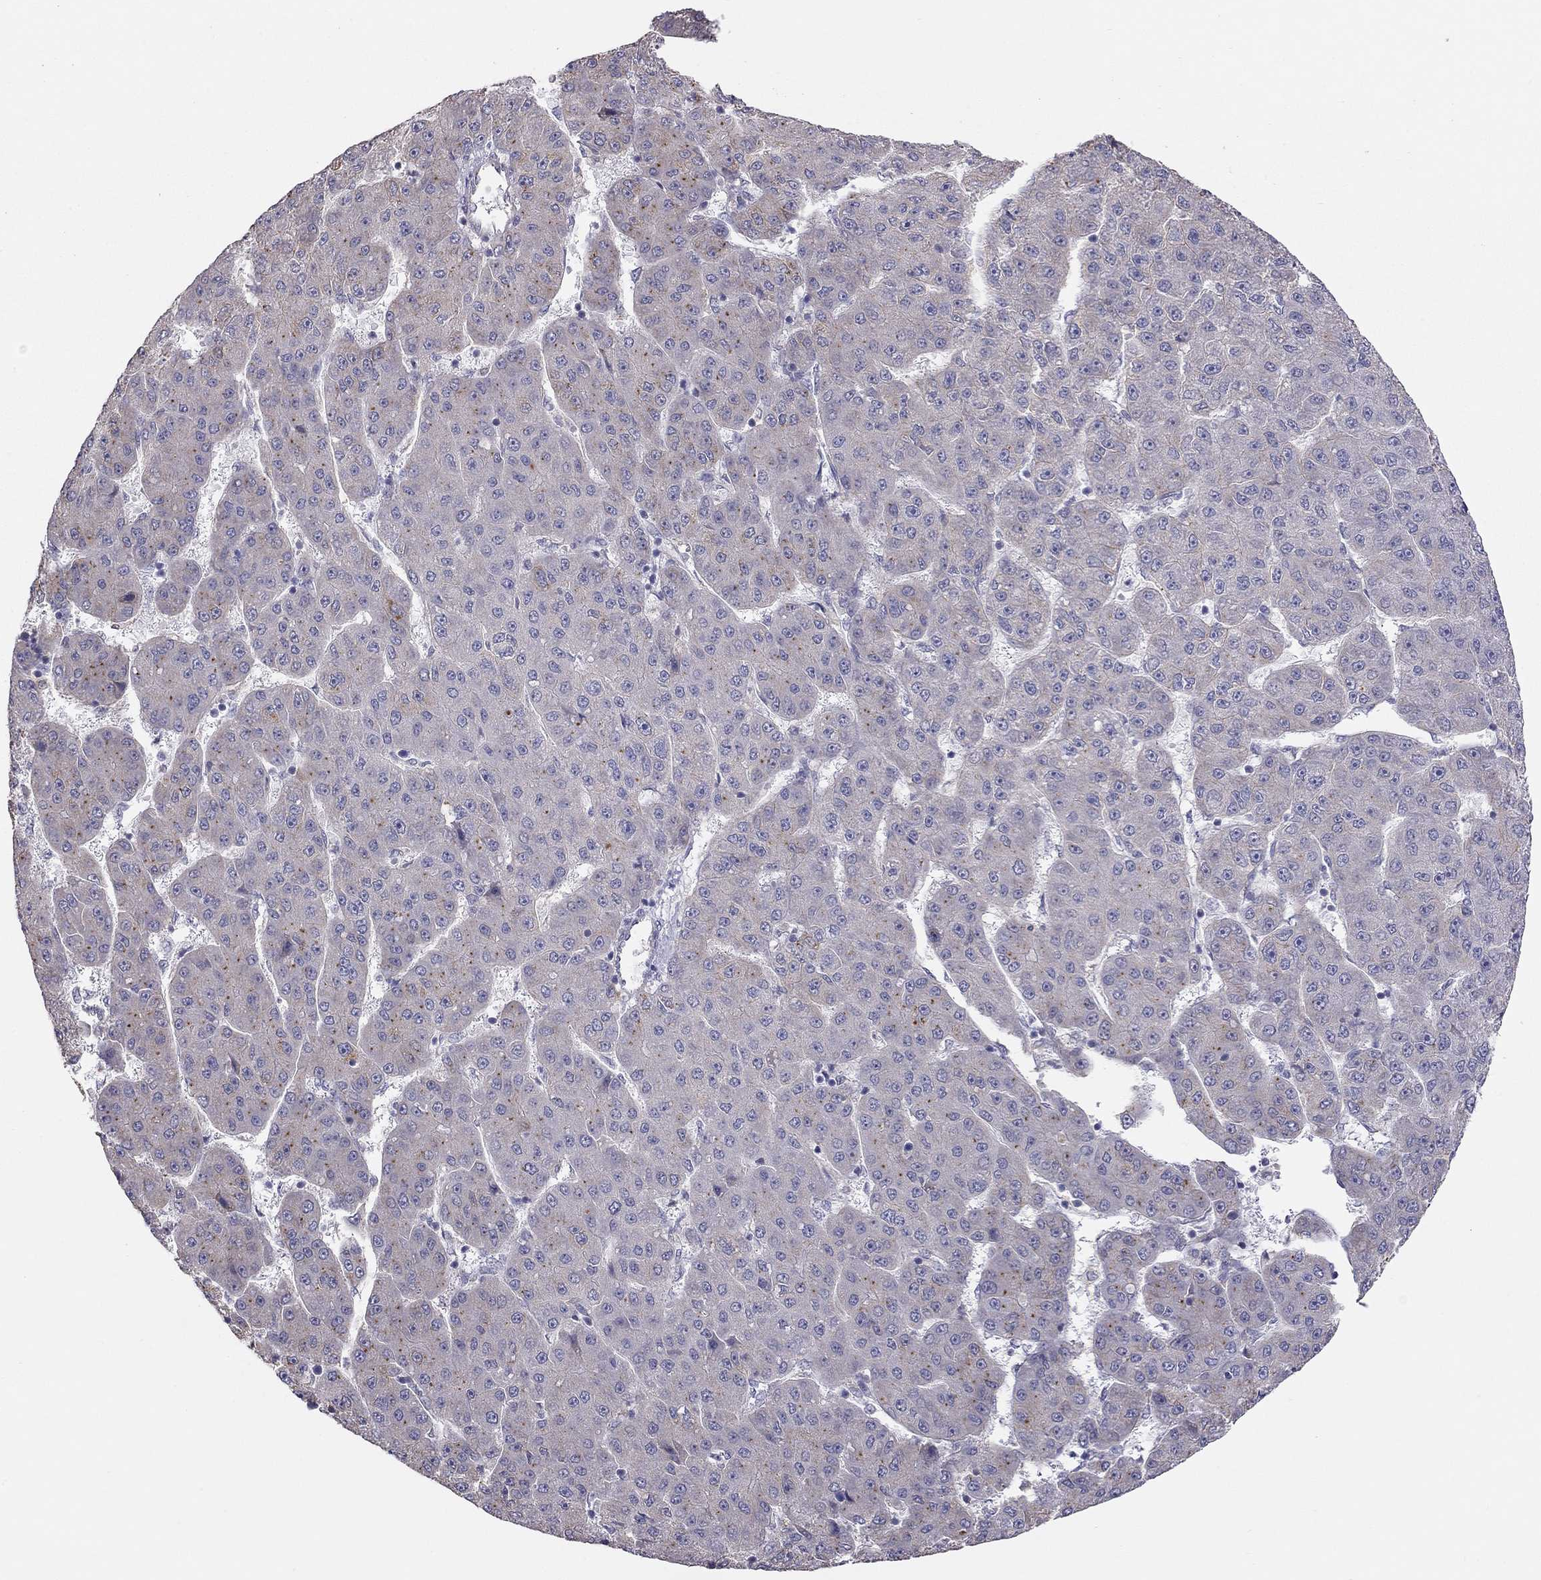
{"staining": {"intensity": "weak", "quantity": "<25%", "location": "cytoplasmic/membranous"}, "tissue": "liver cancer", "cell_type": "Tumor cells", "image_type": "cancer", "snomed": [{"axis": "morphology", "description": "Carcinoma, Hepatocellular, NOS"}, {"axis": "topography", "description": "Liver"}], "caption": "The histopathology image exhibits no significant positivity in tumor cells of hepatocellular carcinoma (liver).", "gene": "LRIT3", "patient": {"sex": "male", "age": 67}}